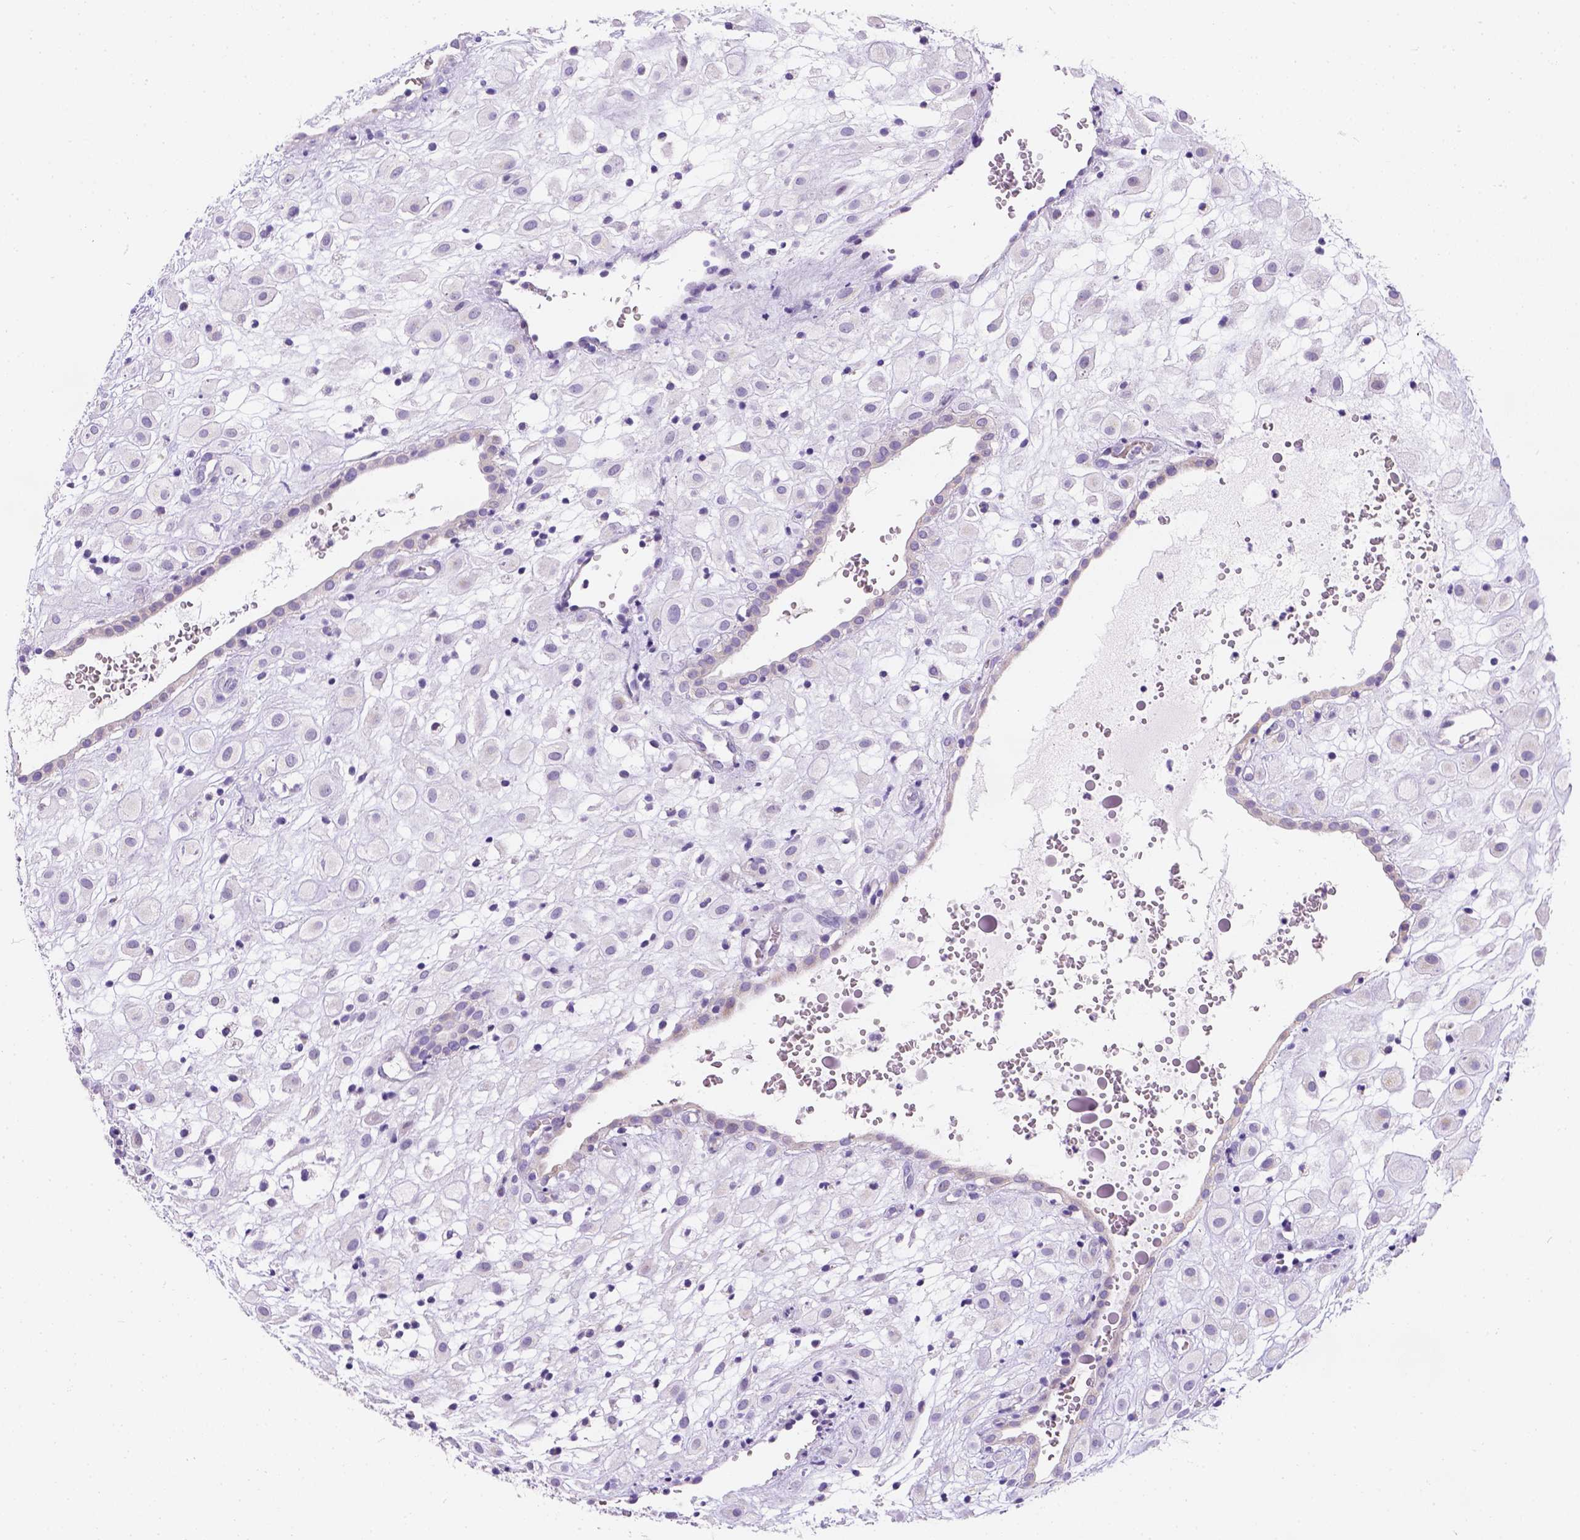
{"staining": {"intensity": "negative", "quantity": "none", "location": "none"}, "tissue": "placenta", "cell_type": "Decidual cells", "image_type": "normal", "snomed": [{"axis": "morphology", "description": "Normal tissue, NOS"}, {"axis": "topography", "description": "Placenta"}], "caption": "DAB (3,3'-diaminobenzidine) immunohistochemical staining of benign placenta reveals no significant expression in decidual cells. (IHC, brightfield microscopy, high magnification).", "gene": "PHF7", "patient": {"sex": "female", "age": 24}}